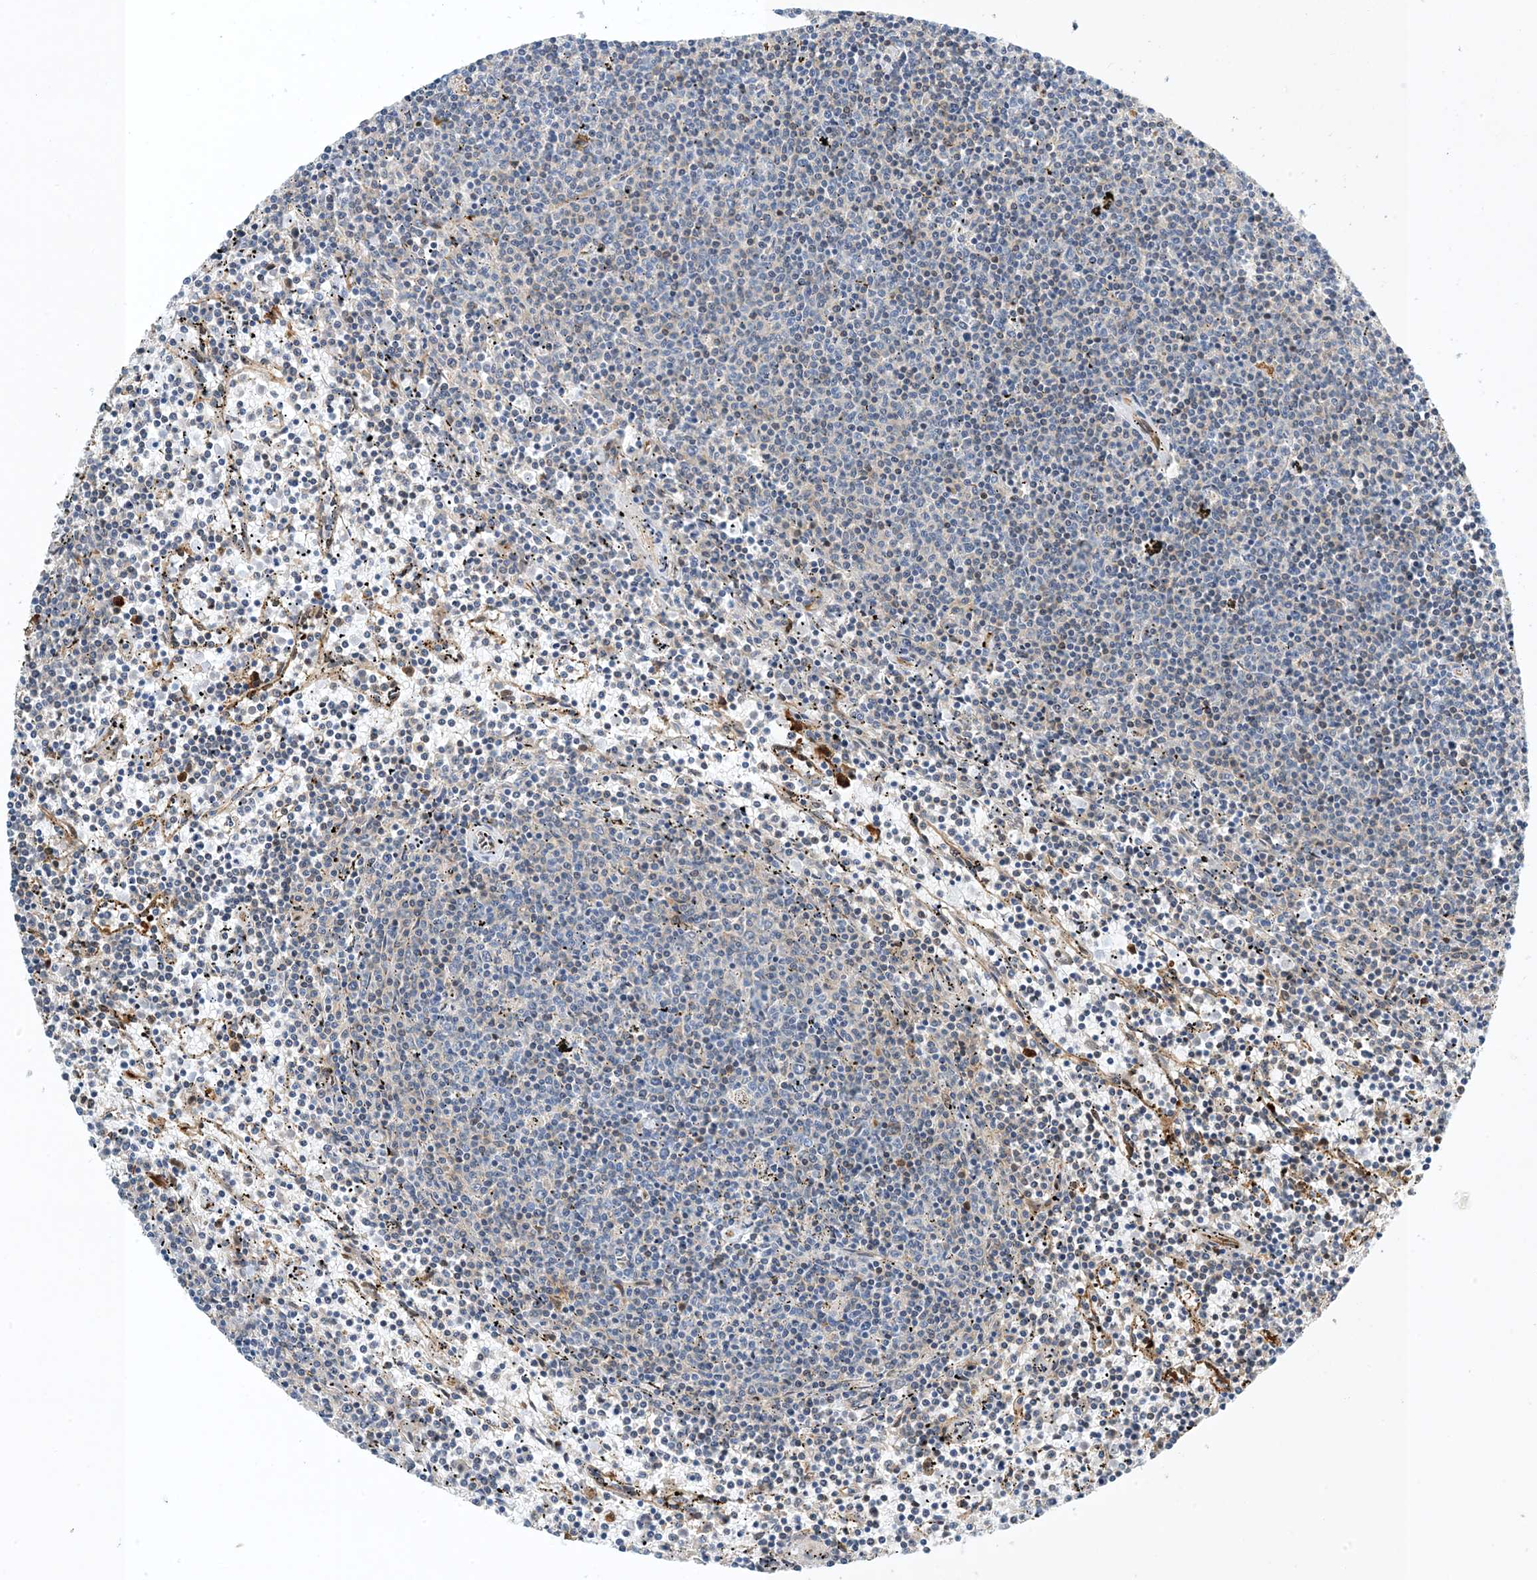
{"staining": {"intensity": "negative", "quantity": "none", "location": "none"}, "tissue": "lymphoma", "cell_type": "Tumor cells", "image_type": "cancer", "snomed": [{"axis": "morphology", "description": "Malignant lymphoma, non-Hodgkin's type, Low grade"}, {"axis": "topography", "description": "Spleen"}], "caption": "Tumor cells are negative for brown protein staining in low-grade malignant lymphoma, non-Hodgkin's type.", "gene": "PCDHA2", "patient": {"sex": "female", "age": 50}}